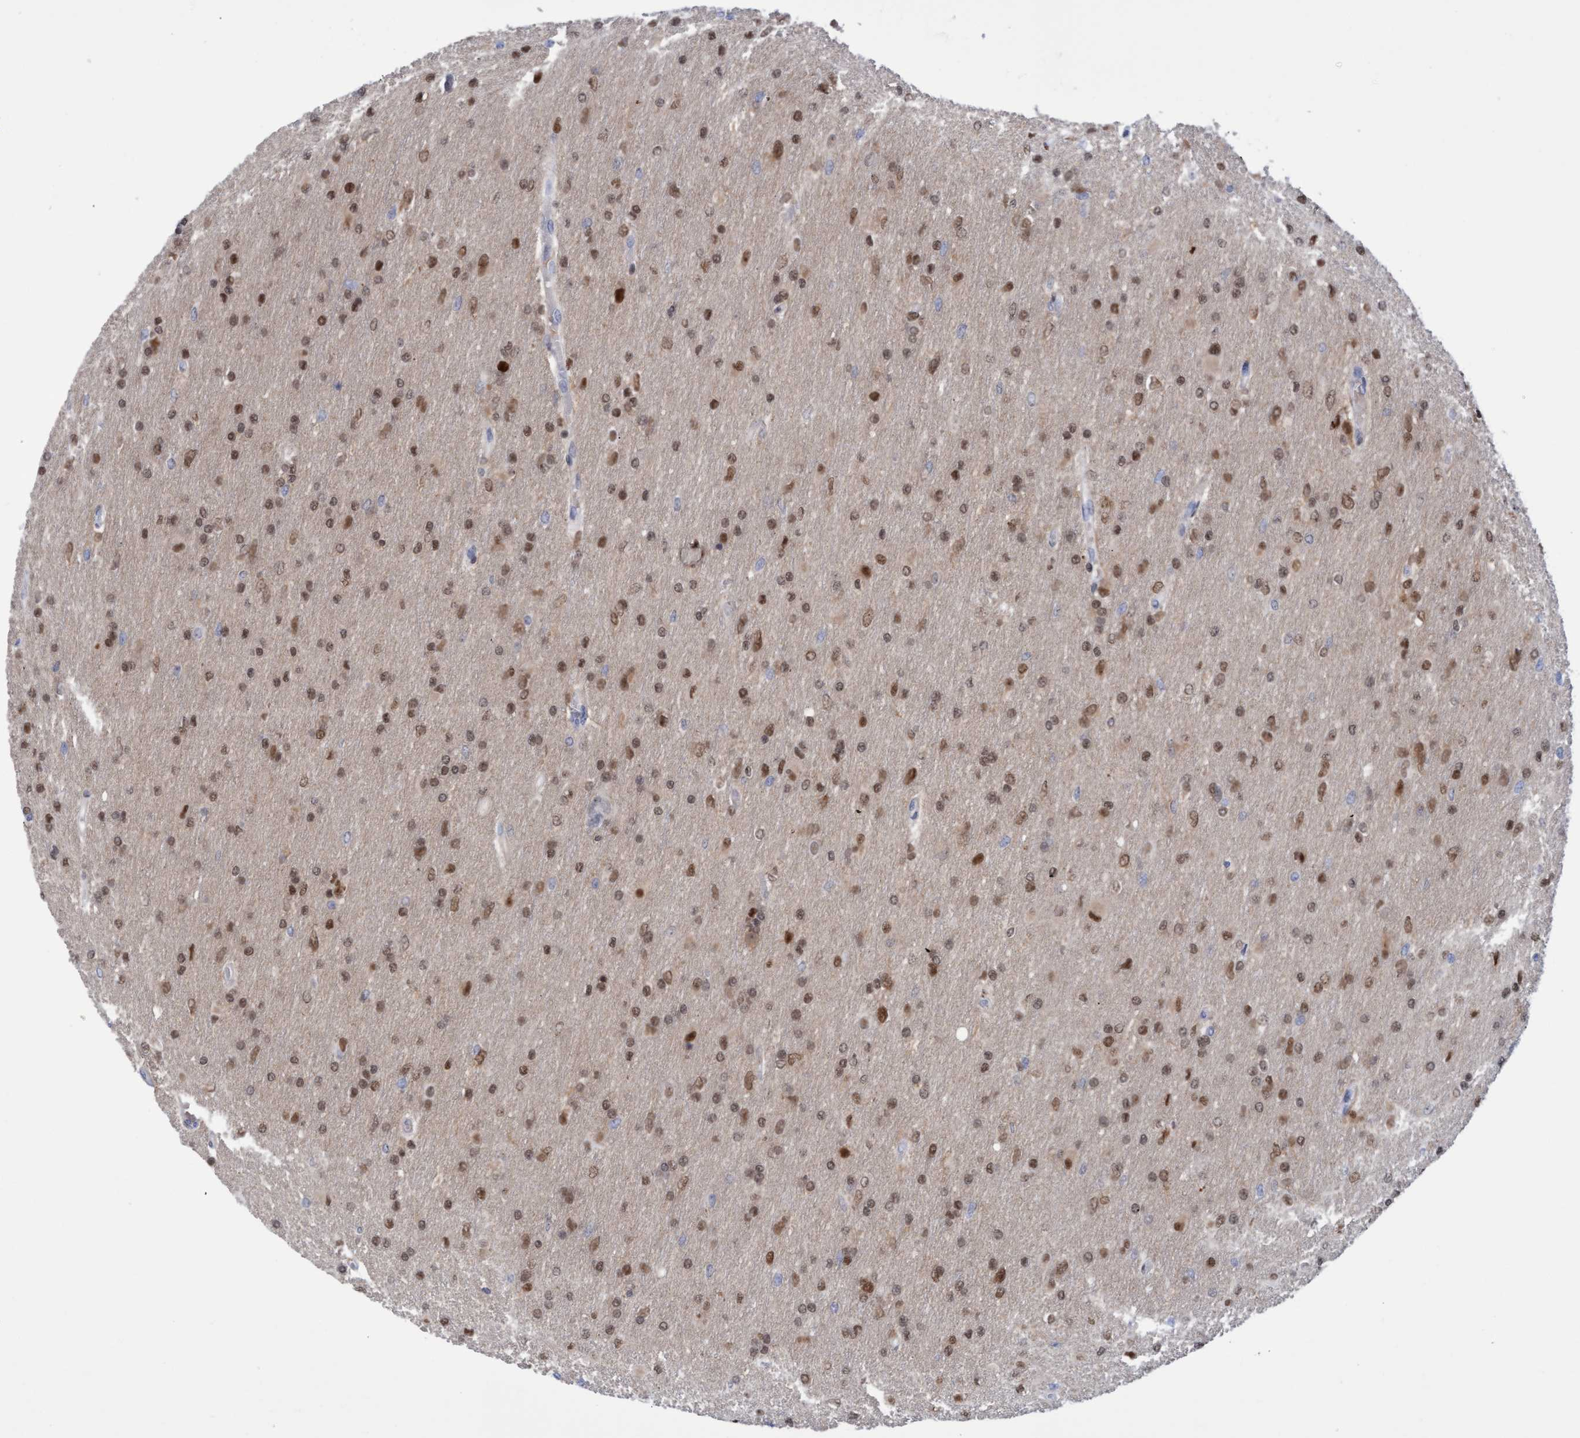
{"staining": {"intensity": "moderate", "quantity": ">75%", "location": "nuclear"}, "tissue": "glioma", "cell_type": "Tumor cells", "image_type": "cancer", "snomed": [{"axis": "morphology", "description": "Glioma, malignant, High grade"}, {"axis": "topography", "description": "Cerebral cortex"}], "caption": "A photomicrograph showing moderate nuclear expression in about >75% of tumor cells in glioma, as visualized by brown immunohistochemical staining.", "gene": "PINX1", "patient": {"sex": "female", "age": 36}}